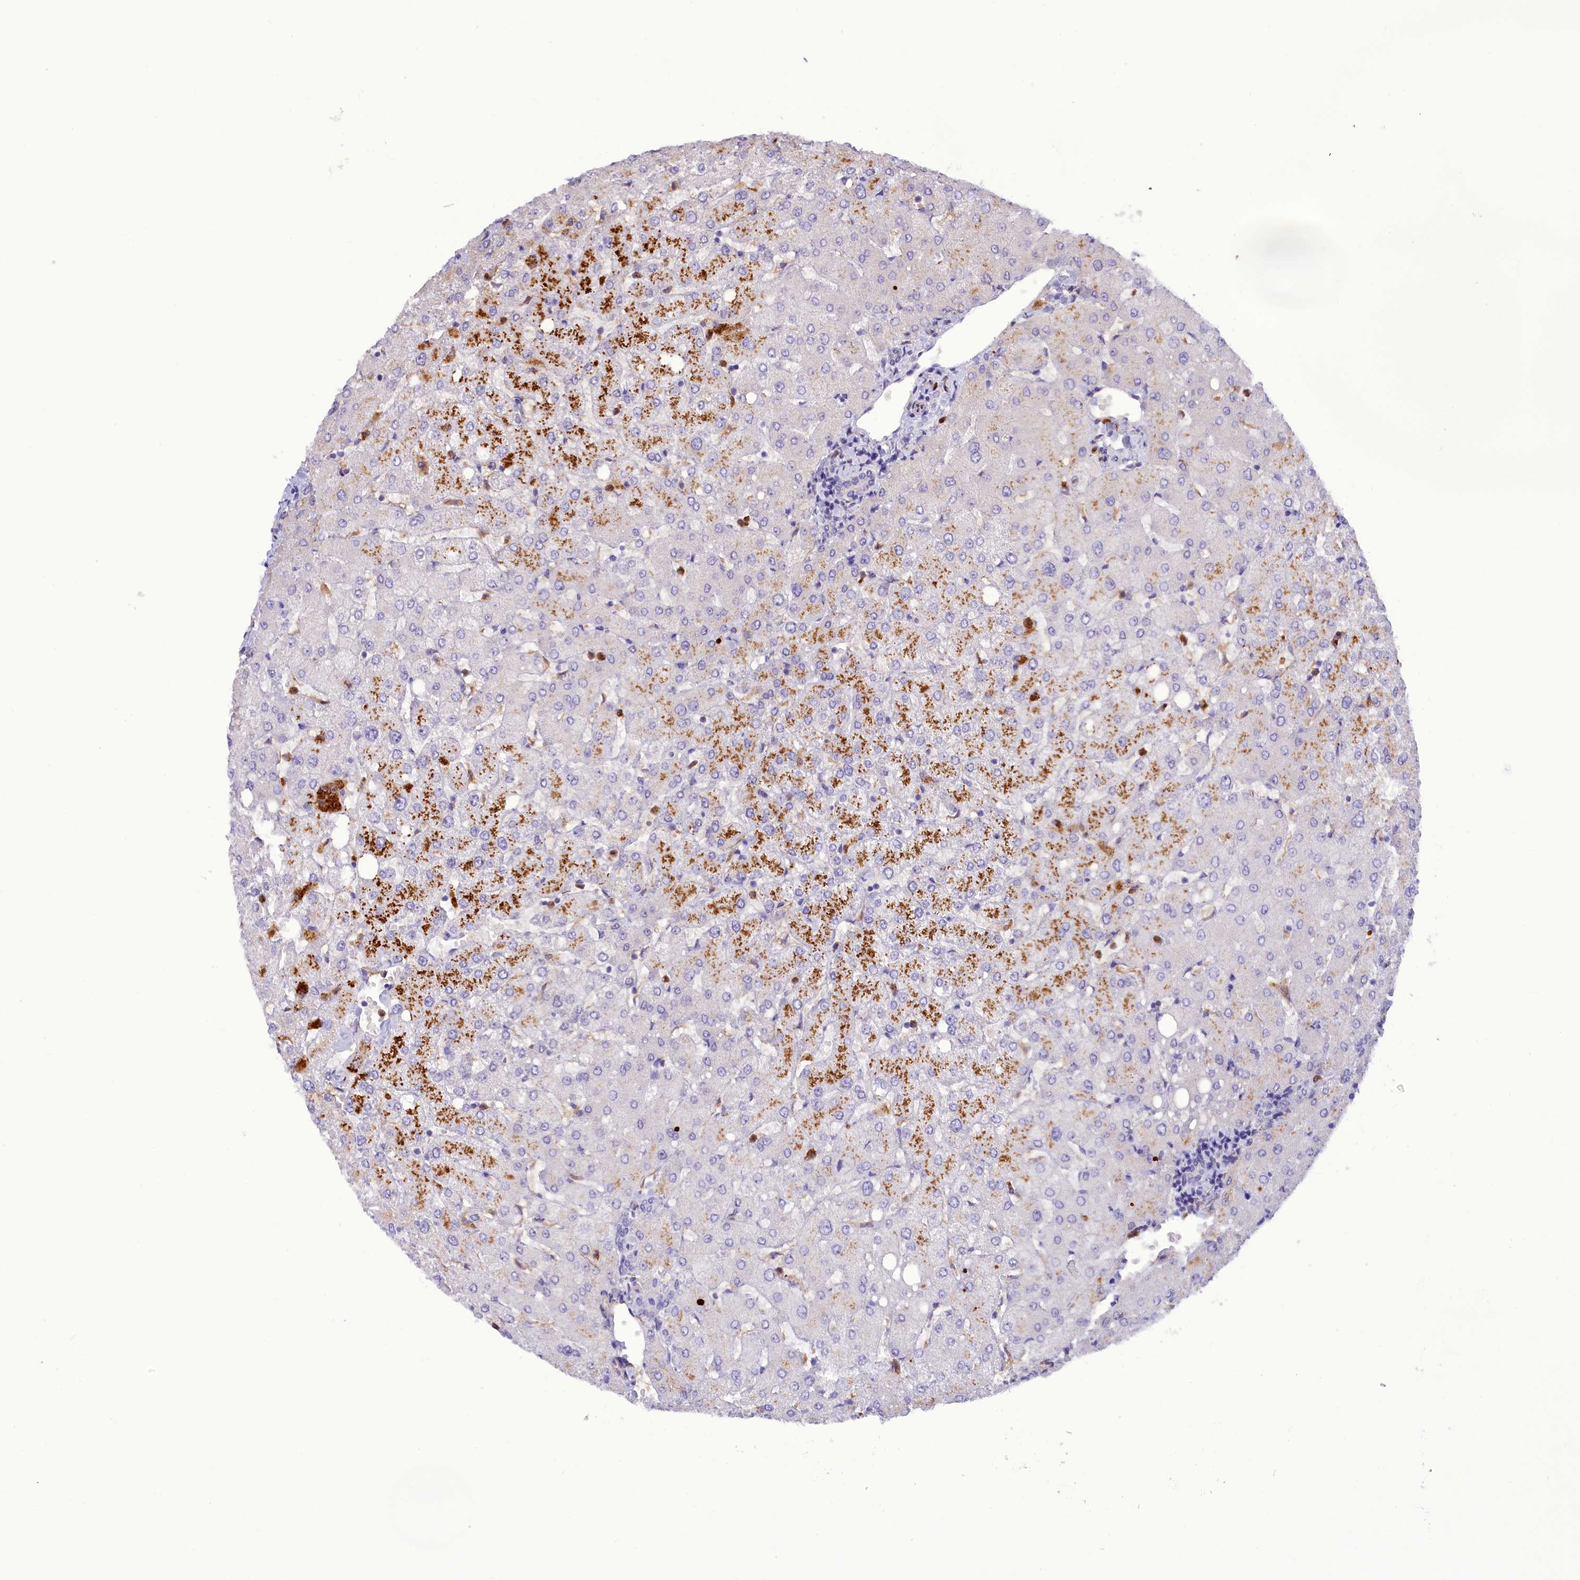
{"staining": {"intensity": "negative", "quantity": "none", "location": "none"}, "tissue": "liver", "cell_type": "Cholangiocytes", "image_type": "normal", "snomed": [{"axis": "morphology", "description": "Normal tissue, NOS"}, {"axis": "topography", "description": "Liver"}], "caption": "Protein analysis of unremarkable liver displays no significant positivity in cholangiocytes. Nuclei are stained in blue.", "gene": "FAM149B1", "patient": {"sex": "female", "age": 54}}